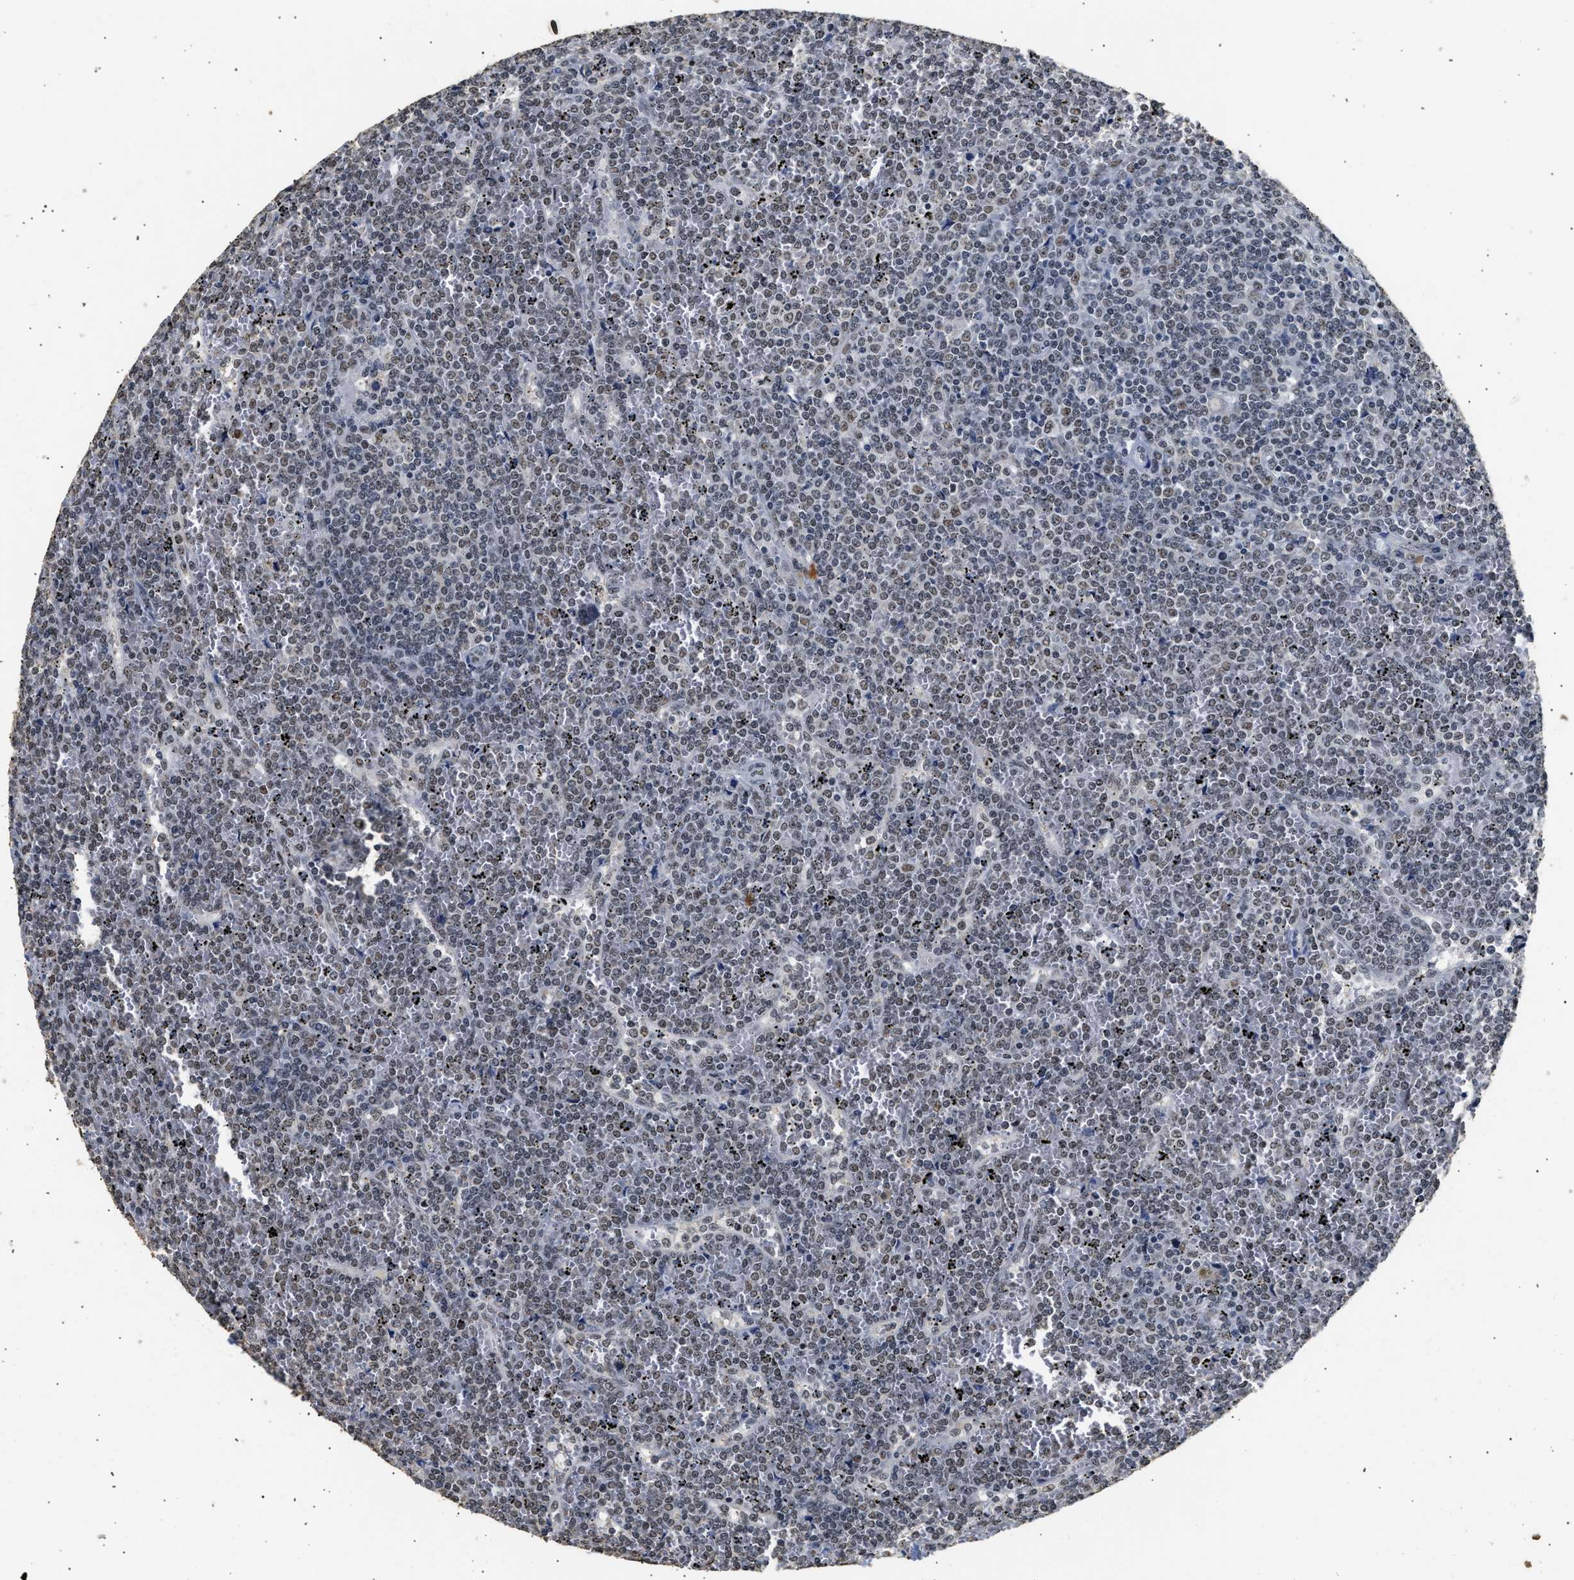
{"staining": {"intensity": "weak", "quantity": "25%-75%", "location": "nuclear"}, "tissue": "lymphoma", "cell_type": "Tumor cells", "image_type": "cancer", "snomed": [{"axis": "morphology", "description": "Malignant lymphoma, non-Hodgkin's type, Low grade"}, {"axis": "topography", "description": "Spleen"}], "caption": "Weak nuclear protein staining is identified in about 25%-75% of tumor cells in lymphoma.", "gene": "THOC1", "patient": {"sex": "female", "age": 19}}